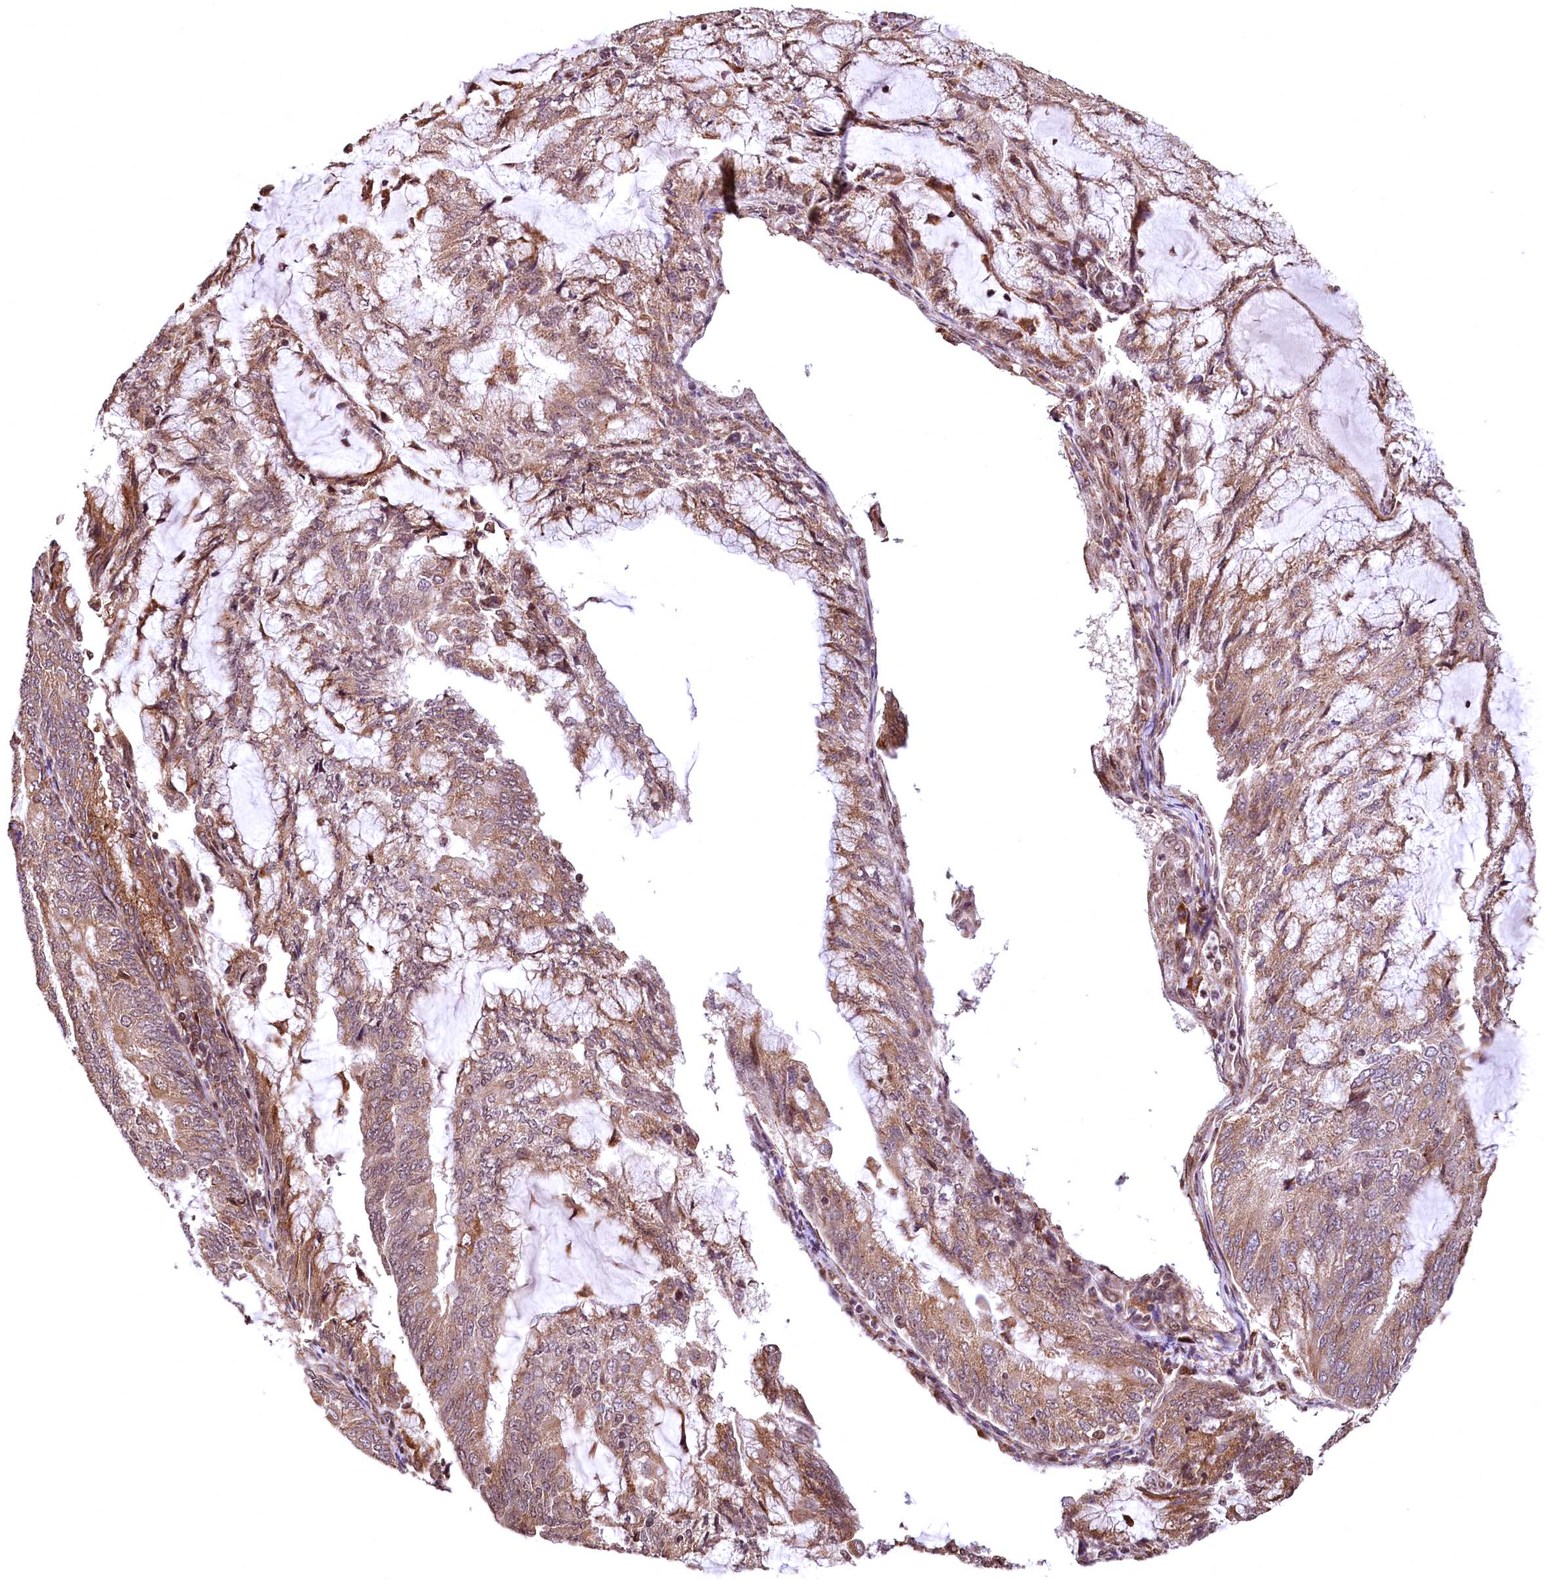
{"staining": {"intensity": "moderate", "quantity": ">75%", "location": "cytoplasmic/membranous"}, "tissue": "endometrial cancer", "cell_type": "Tumor cells", "image_type": "cancer", "snomed": [{"axis": "morphology", "description": "Adenocarcinoma, NOS"}, {"axis": "topography", "description": "Endometrium"}], "caption": "Moderate cytoplasmic/membranous protein expression is seen in approximately >75% of tumor cells in endometrial adenocarcinoma.", "gene": "PDS5B", "patient": {"sex": "female", "age": 81}}